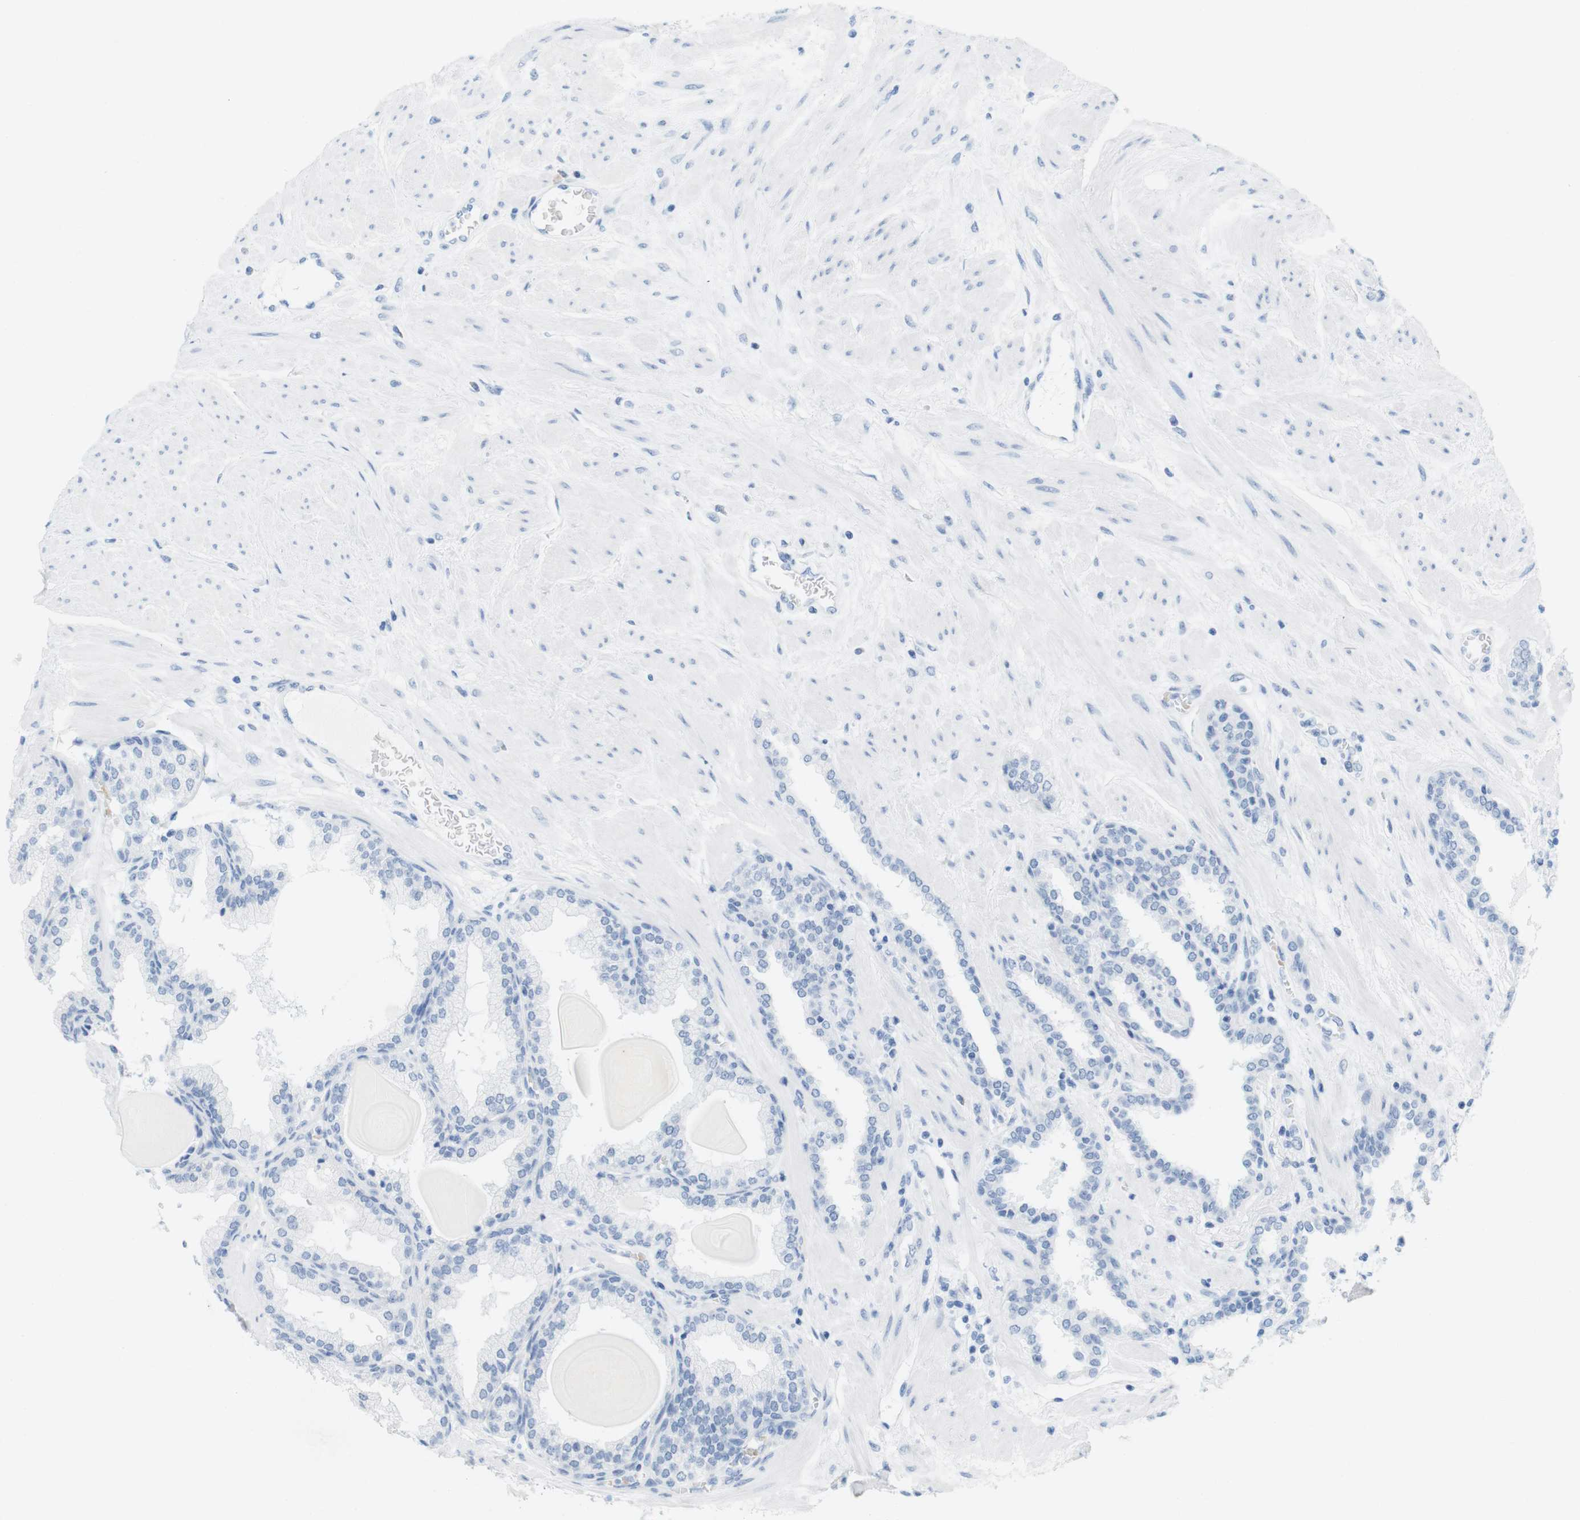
{"staining": {"intensity": "negative", "quantity": "none", "location": "none"}, "tissue": "prostate", "cell_type": "Glandular cells", "image_type": "normal", "snomed": [{"axis": "morphology", "description": "Normal tissue, NOS"}, {"axis": "topography", "description": "Prostate"}], "caption": "Glandular cells show no significant protein staining in unremarkable prostate. (DAB (3,3'-diaminobenzidine) IHC visualized using brightfield microscopy, high magnification).", "gene": "TNNT2", "patient": {"sex": "male", "age": 51}}